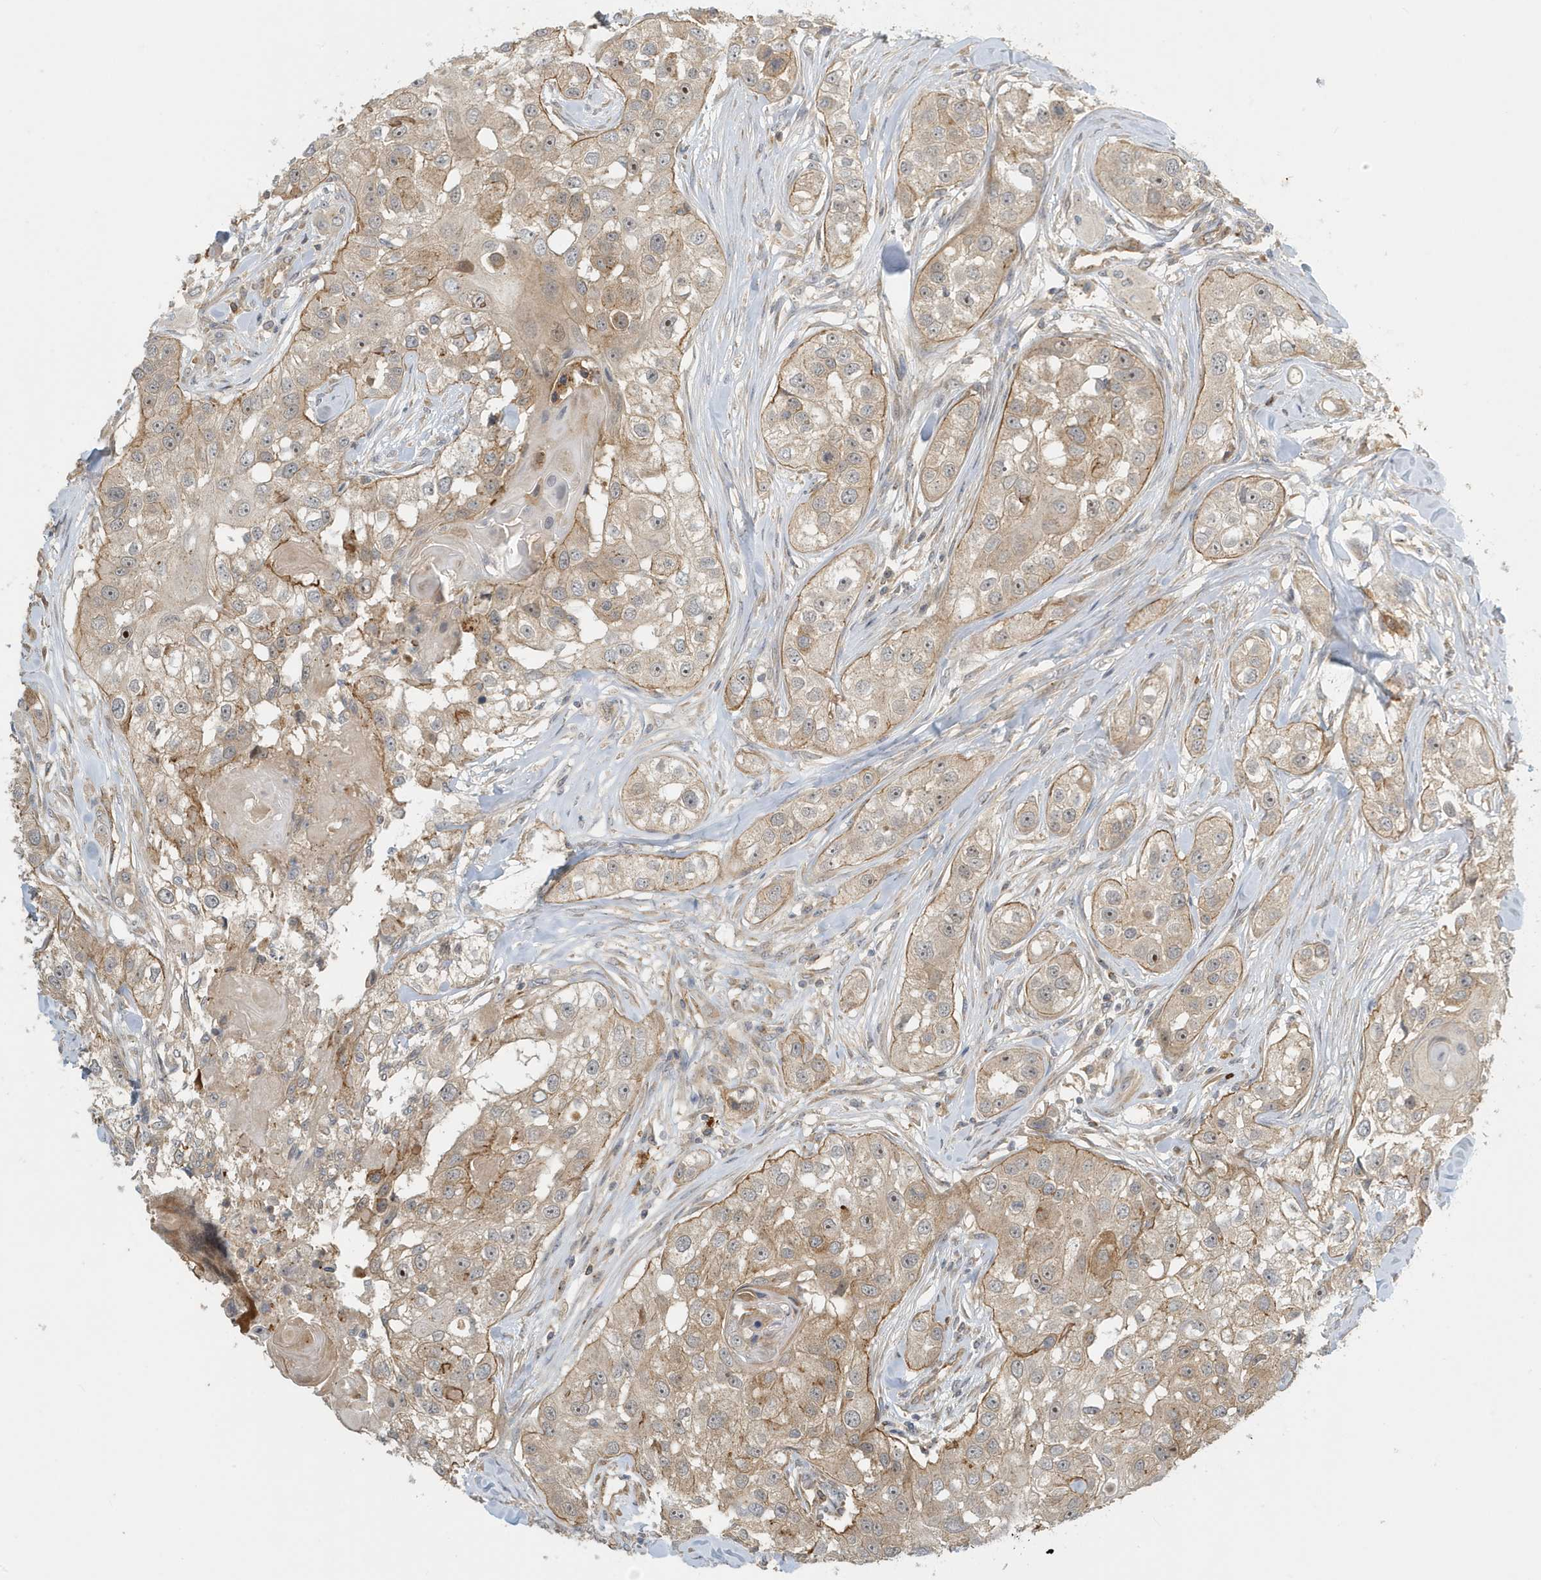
{"staining": {"intensity": "weak", "quantity": "25%-75%", "location": "cytoplasmic/membranous,nuclear"}, "tissue": "head and neck cancer", "cell_type": "Tumor cells", "image_type": "cancer", "snomed": [{"axis": "morphology", "description": "Normal tissue, NOS"}, {"axis": "morphology", "description": "Squamous cell carcinoma, NOS"}, {"axis": "topography", "description": "Skeletal muscle"}, {"axis": "topography", "description": "Head-Neck"}], "caption": "A micrograph of human head and neck squamous cell carcinoma stained for a protein shows weak cytoplasmic/membranous and nuclear brown staining in tumor cells. Ihc stains the protein in brown and the nuclei are stained blue.", "gene": "FYCO1", "patient": {"sex": "male", "age": 51}}